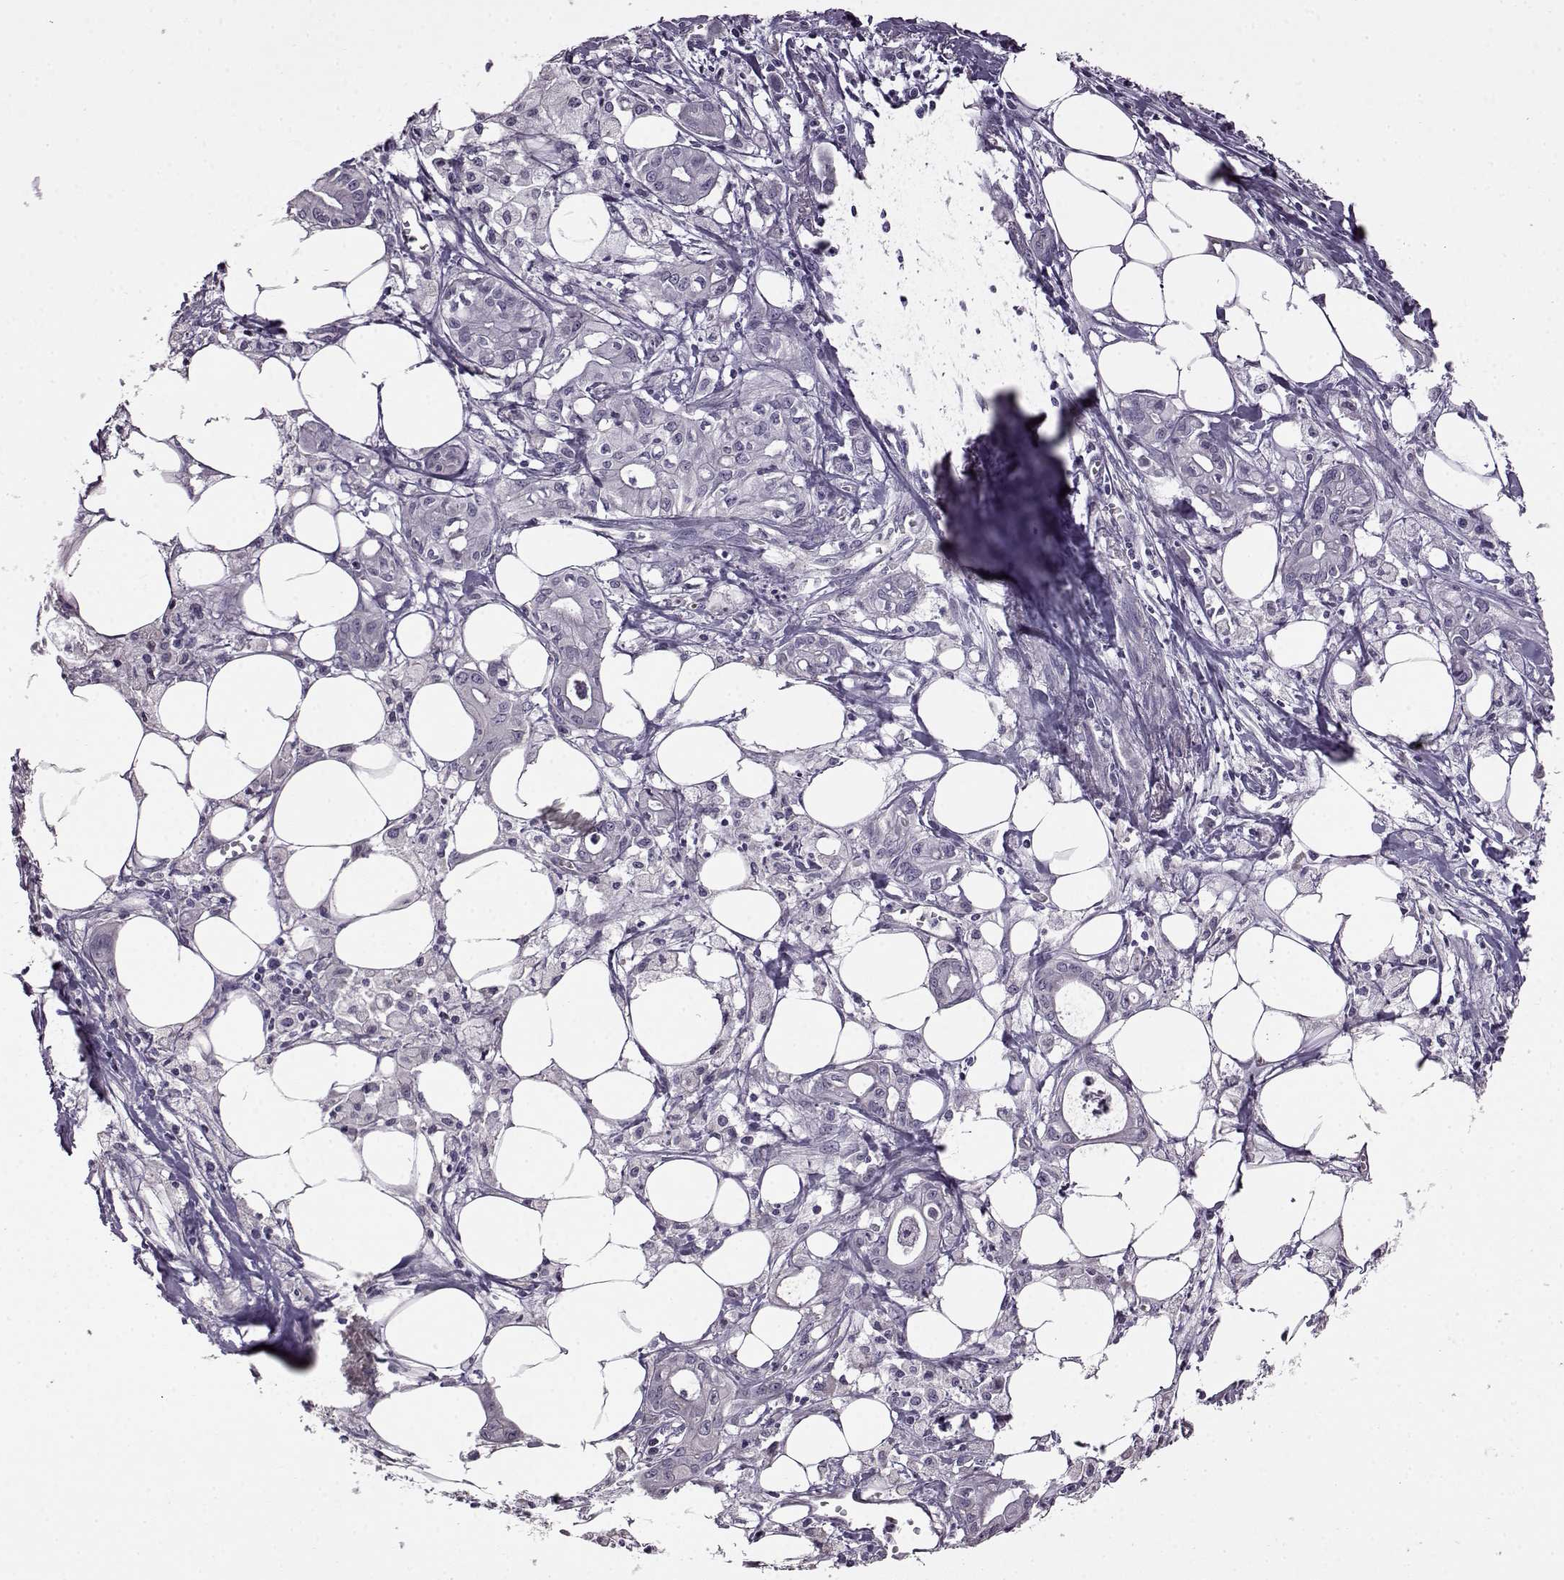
{"staining": {"intensity": "negative", "quantity": "none", "location": "none"}, "tissue": "pancreatic cancer", "cell_type": "Tumor cells", "image_type": "cancer", "snomed": [{"axis": "morphology", "description": "Adenocarcinoma, NOS"}, {"axis": "topography", "description": "Pancreas"}], "caption": "A micrograph of human pancreatic cancer (adenocarcinoma) is negative for staining in tumor cells.", "gene": "EDDM3B", "patient": {"sex": "male", "age": 71}}